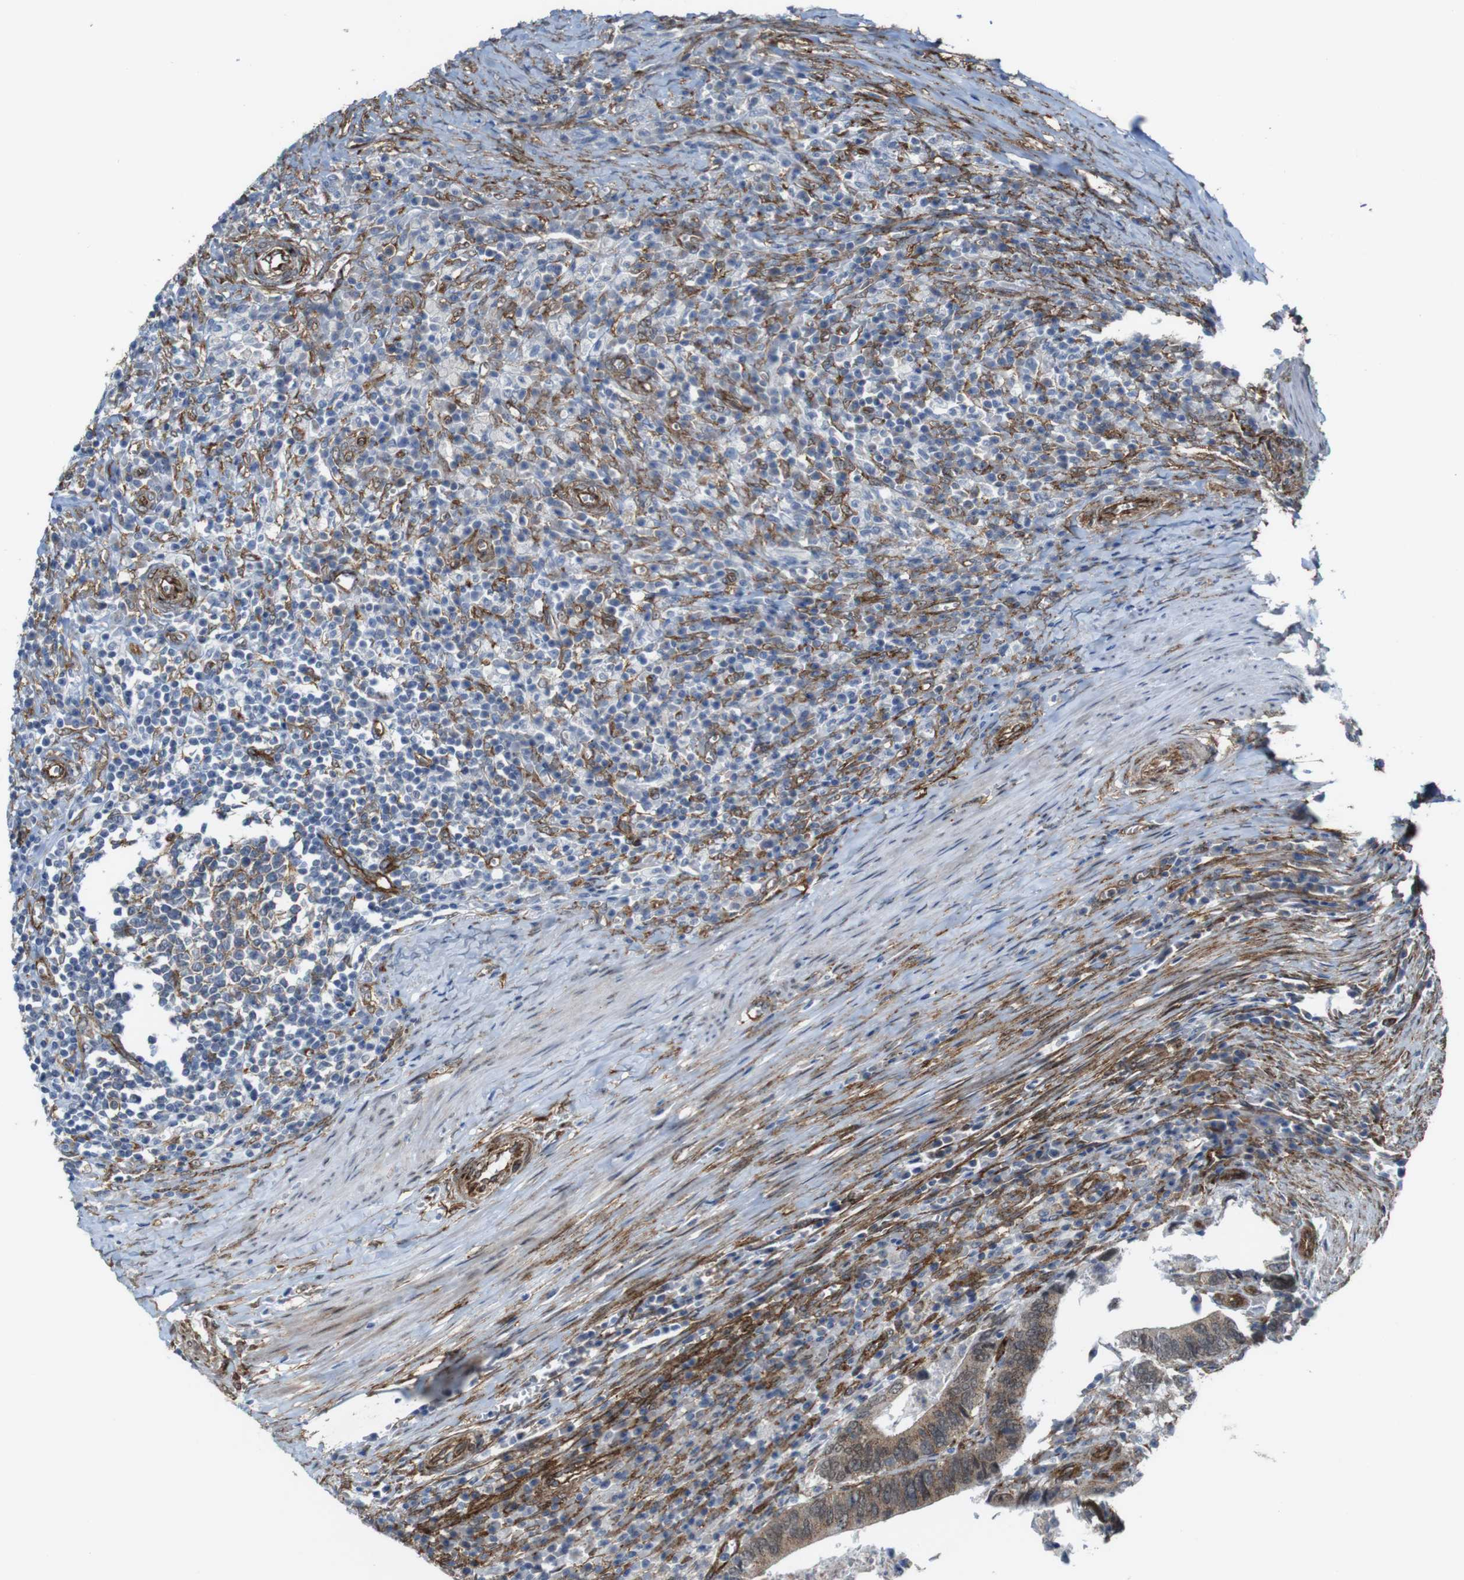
{"staining": {"intensity": "moderate", "quantity": ">75%", "location": "cytoplasmic/membranous"}, "tissue": "colorectal cancer", "cell_type": "Tumor cells", "image_type": "cancer", "snomed": [{"axis": "morphology", "description": "Adenocarcinoma, NOS"}, {"axis": "topography", "description": "Colon"}], "caption": "Colorectal cancer stained with DAB immunohistochemistry exhibits medium levels of moderate cytoplasmic/membranous expression in about >75% of tumor cells. Ihc stains the protein of interest in brown and the nuclei are stained blue.", "gene": "PTGER4", "patient": {"sex": "male", "age": 72}}